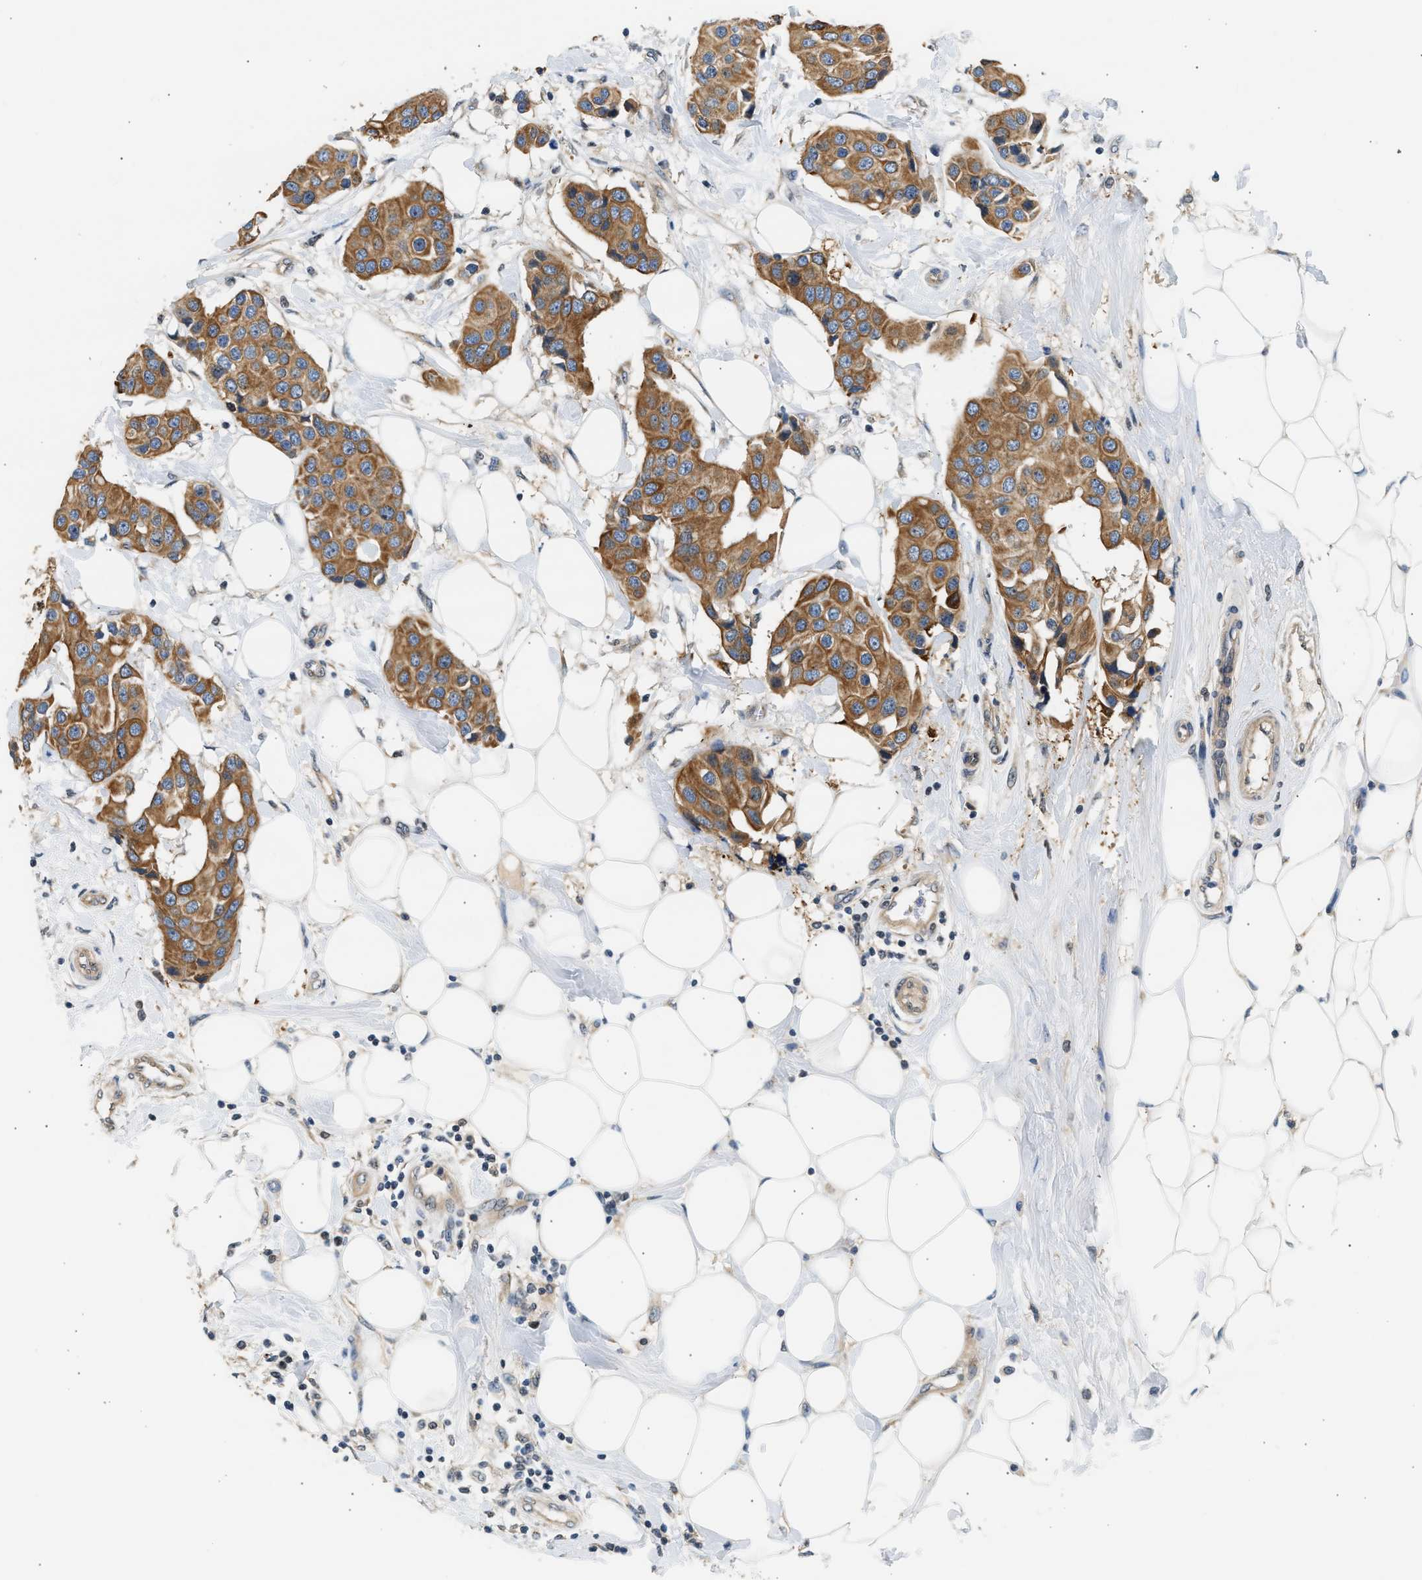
{"staining": {"intensity": "strong", "quantity": ">75%", "location": "cytoplasmic/membranous"}, "tissue": "breast cancer", "cell_type": "Tumor cells", "image_type": "cancer", "snomed": [{"axis": "morphology", "description": "Normal tissue, NOS"}, {"axis": "morphology", "description": "Duct carcinoma"}, {"axis": "topography", "description": "Breast"}], "caption": "A histopathology image showing strong cytoplasmic/membranous positivity in approximately >75% of tumor cells in breast cancer, as visualized by brown immunohistochemical staining.", "gene": "WDR31", "patient": {"sex": "female", "age": 39}}